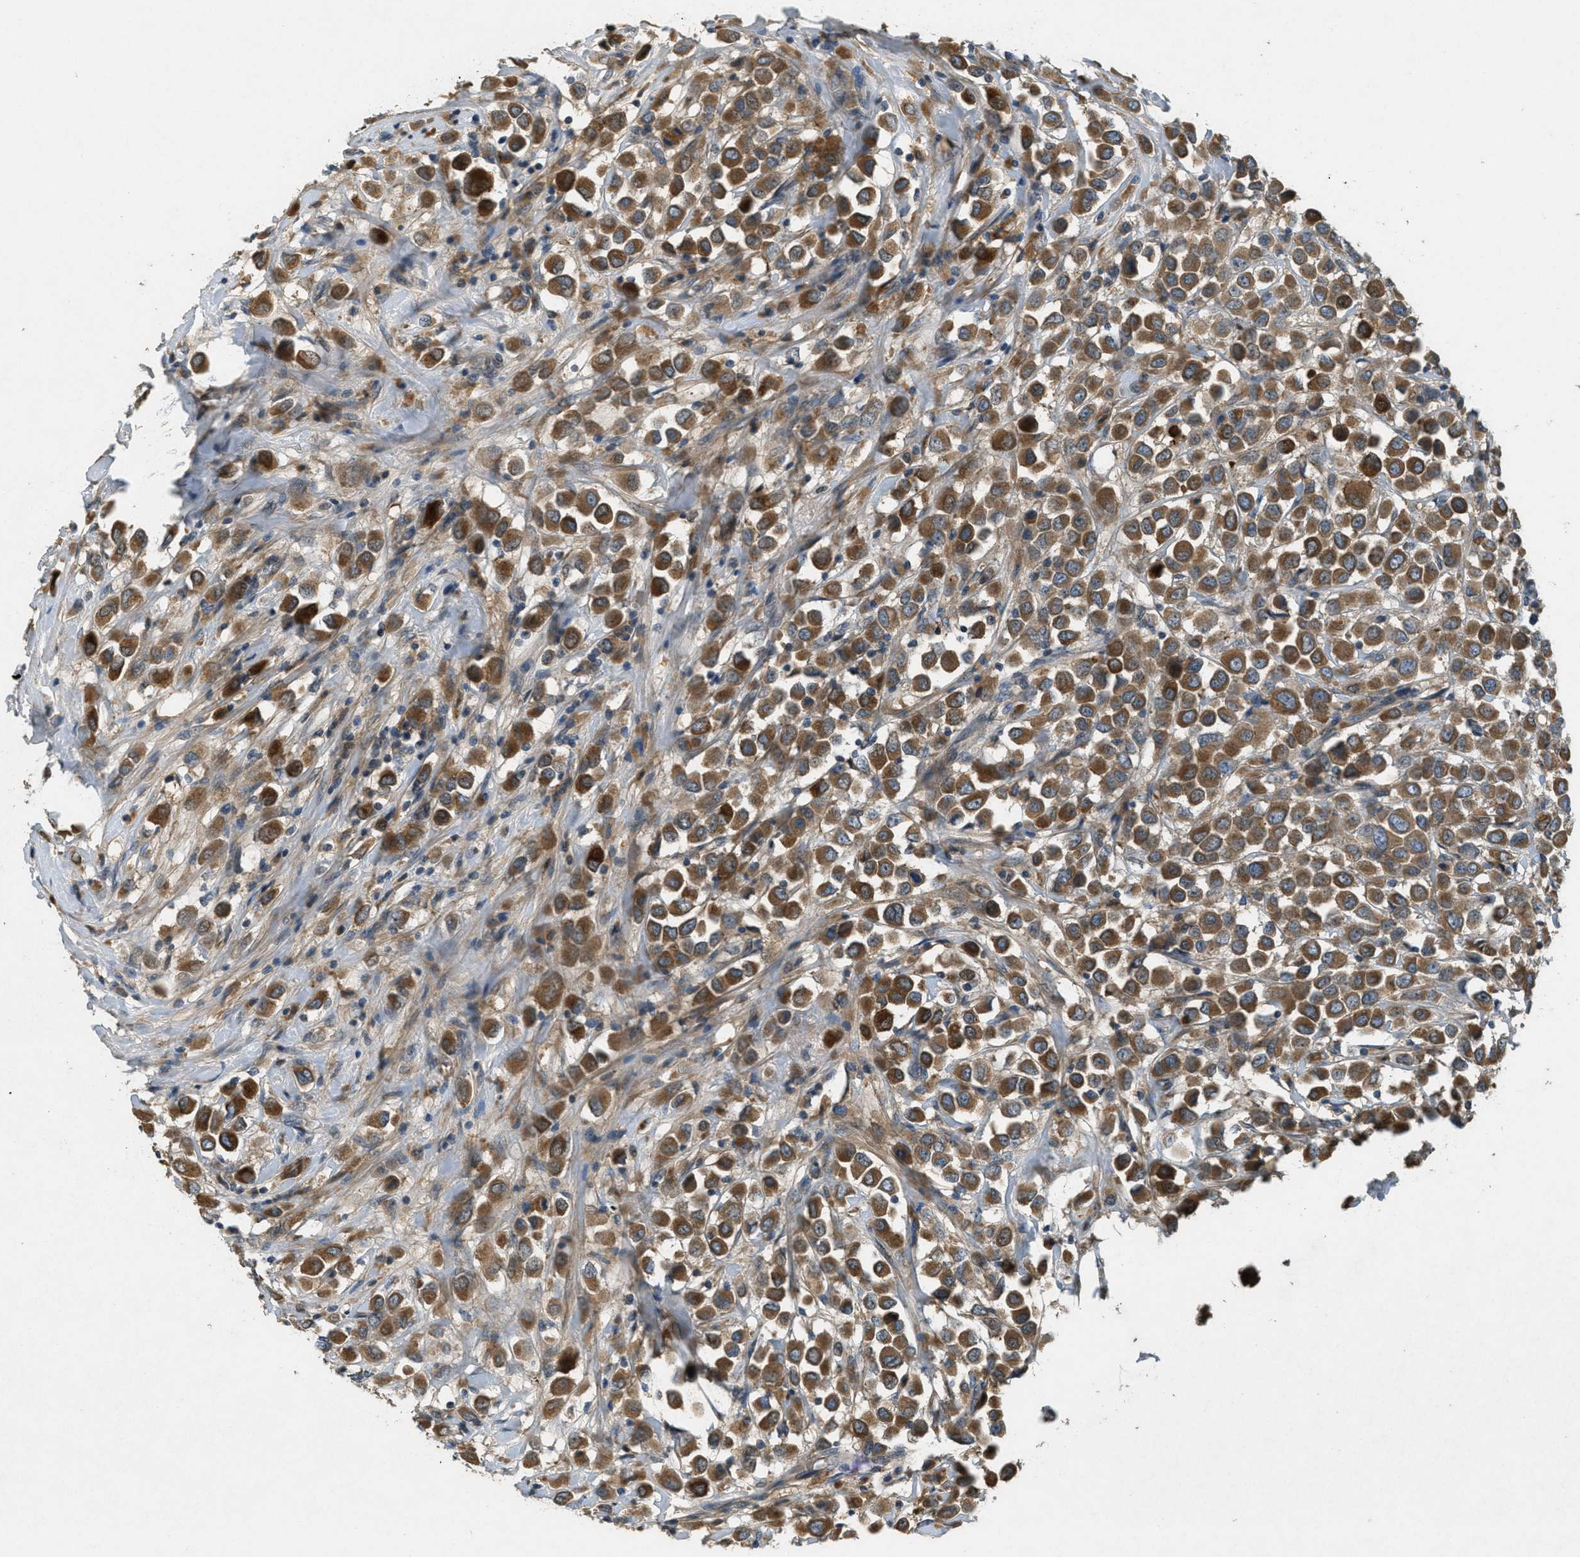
{"staining": {"intensity": "strong", "quantity": ">75%", "location": "cytoplasmic/membranous"}, "tissue": "breast cancer", "cell_type": "Tumor cells", "image_type": "cancer", "snomed": [{"axis": "morphology", "description": "Duct carcinoma"}, {"axis": "topography", "description": "Breast"}], "caption": "High-power microscopy captured an immunohistochemistry (IHC) histopathology image of breast cancer, revealing strong cytoplasmic/membranous staining in about >75% of tumor cells.", "gene": "ADCY6", "patient": {"sex": "female", "age": 61}}